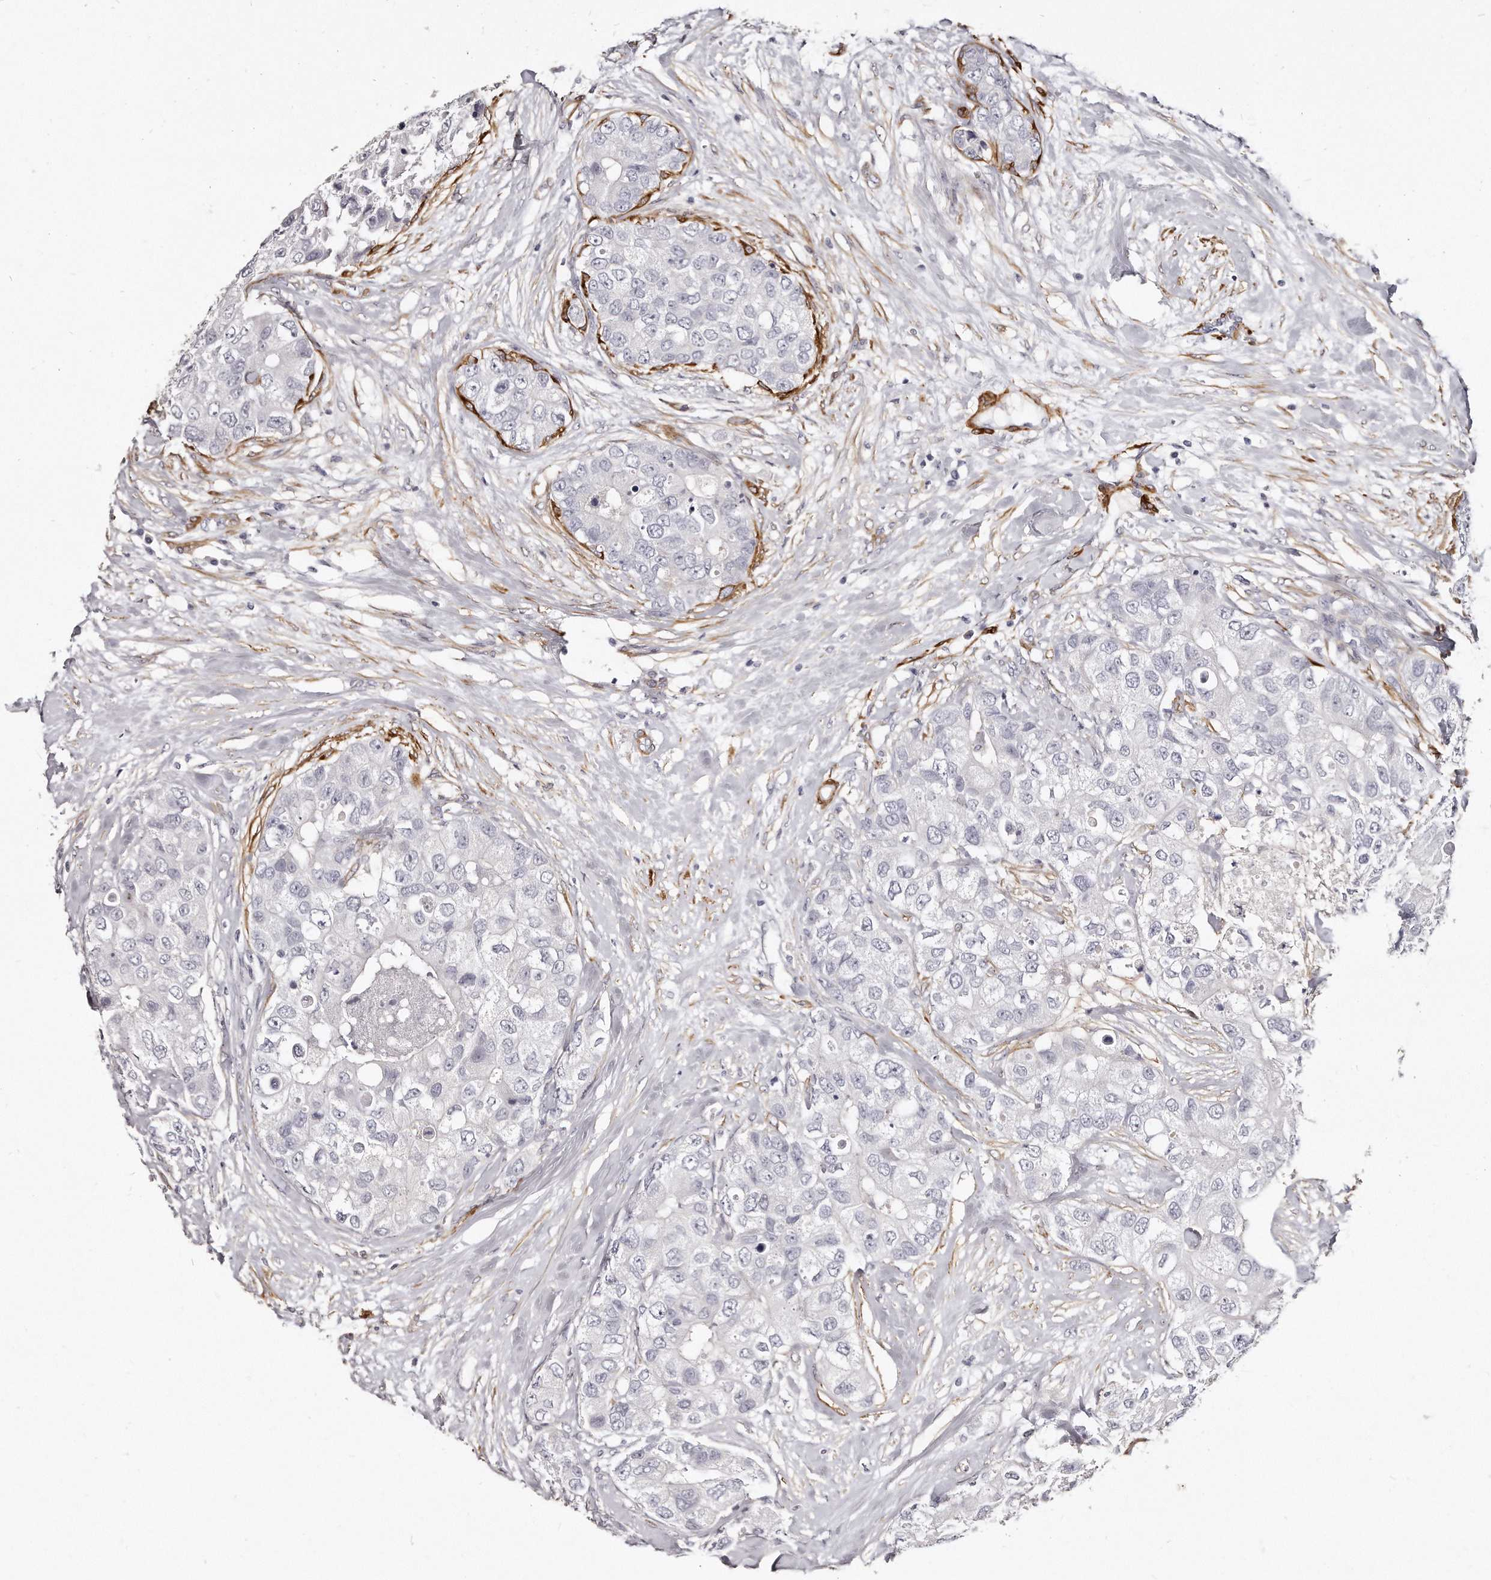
{"staining": {"intensity": "negative", "quantity": "none", "location": "none"}, "tissue": "breast cancer", "cell_type": "Tumor cells", "image_type": "cancer", "snomed": [{"axis": "morphology", "description": "Duct carcinoma"}, {"axis": "topography", "description": "Breast"}], "caption": "Image shows no significant protein positivity in tumor cells of intraductal carcinoma (breast). The staining is performed using DAB brown chromogen with nuclei counter-stained in using hematoxylin.", "gene": "LMOD1", "patient": {"sex": "female", "age": 62}}